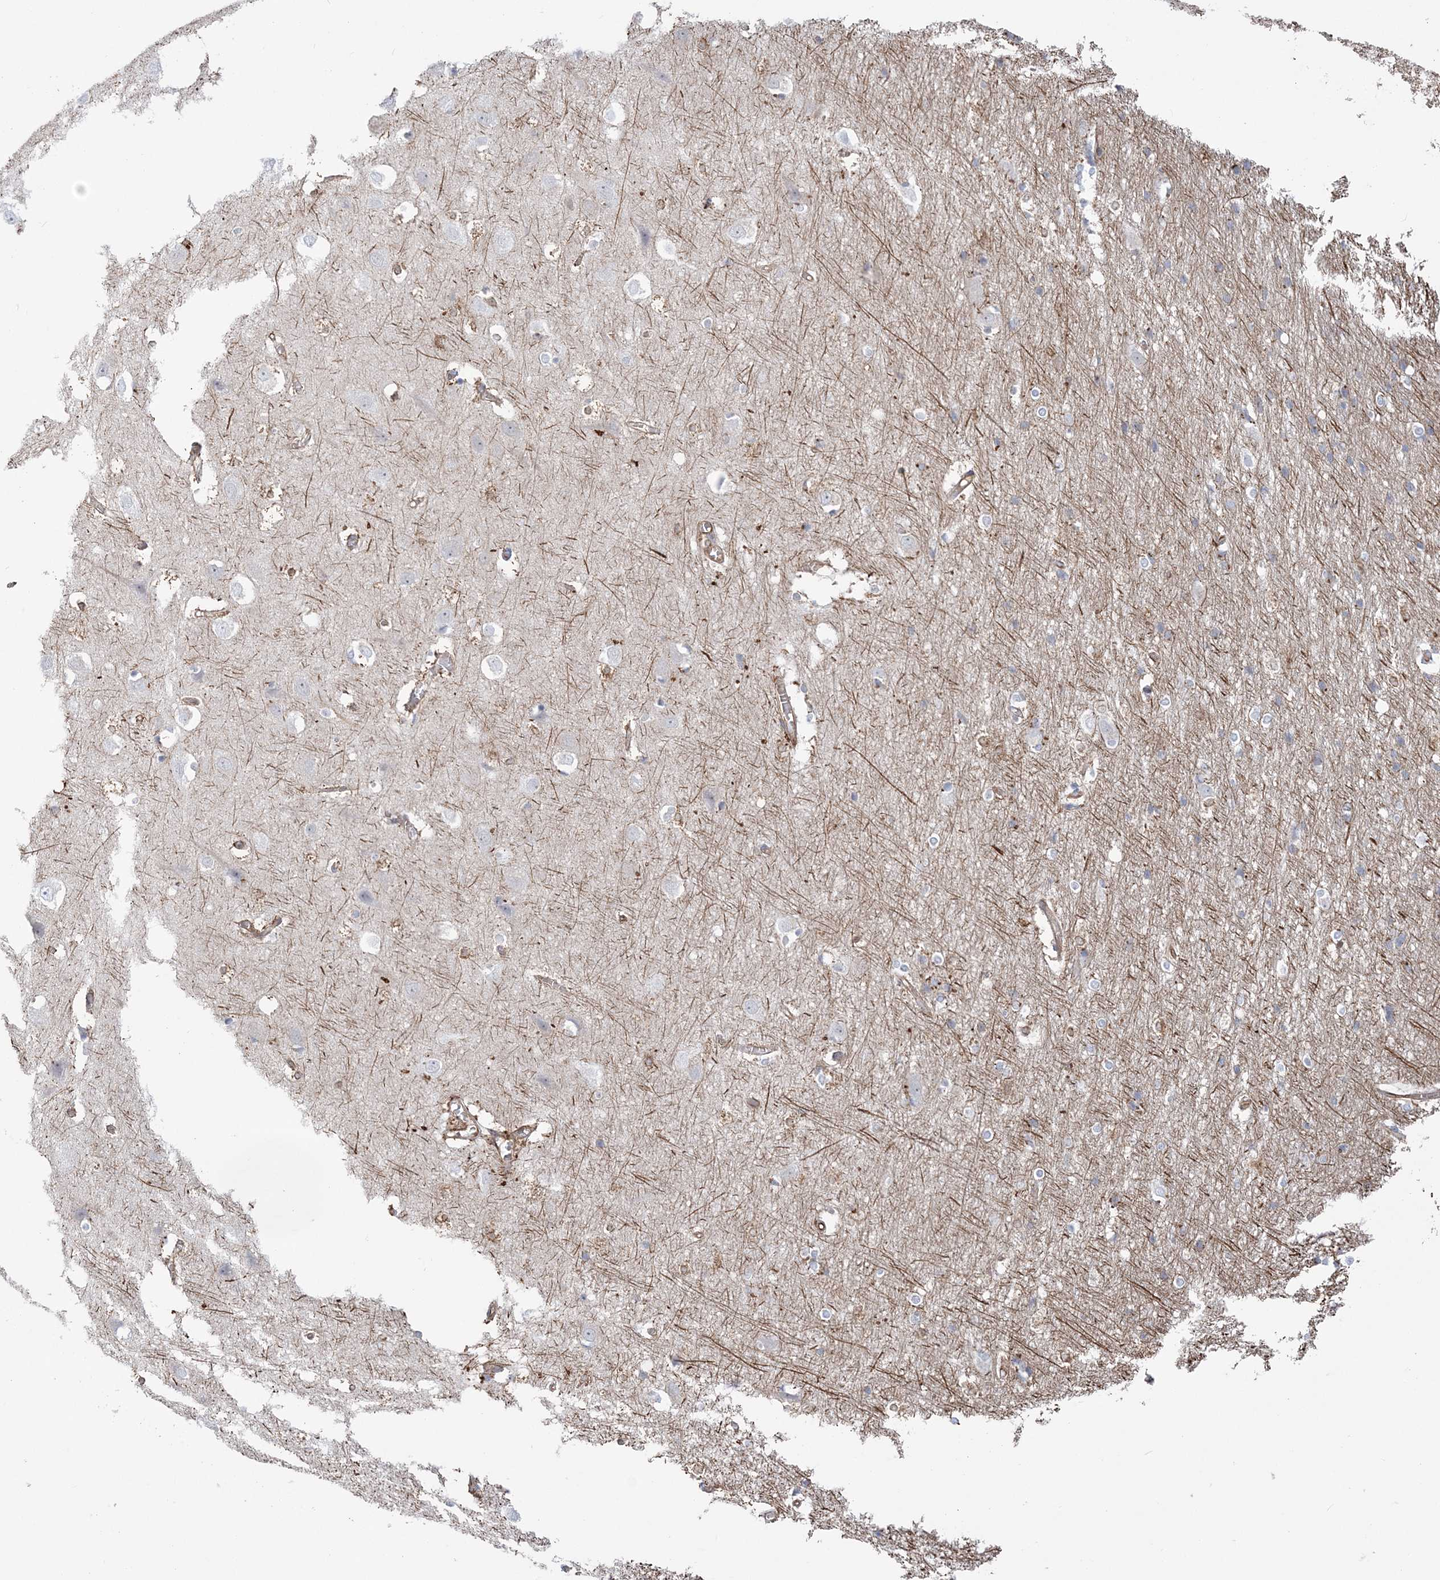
{"staining": {"intensity": "negative", "quantity": "none", "location": "none"}, "tissue": "cerebral cortex", "cell_type": "Endothelial cells", "image_type": "normal", "snomed": [{"axis": "morphology", "description": "Normal tissue, NOS"}, {"axis": "topography", "description": "Cerebral cortex"}], "caption": "Immunohistochemistry (IHC) of normal human cerebral cortex reveals no staining in endothelial cells.", "gene": "ZNF821", "patient": {"sex": "male", "age": 54}}